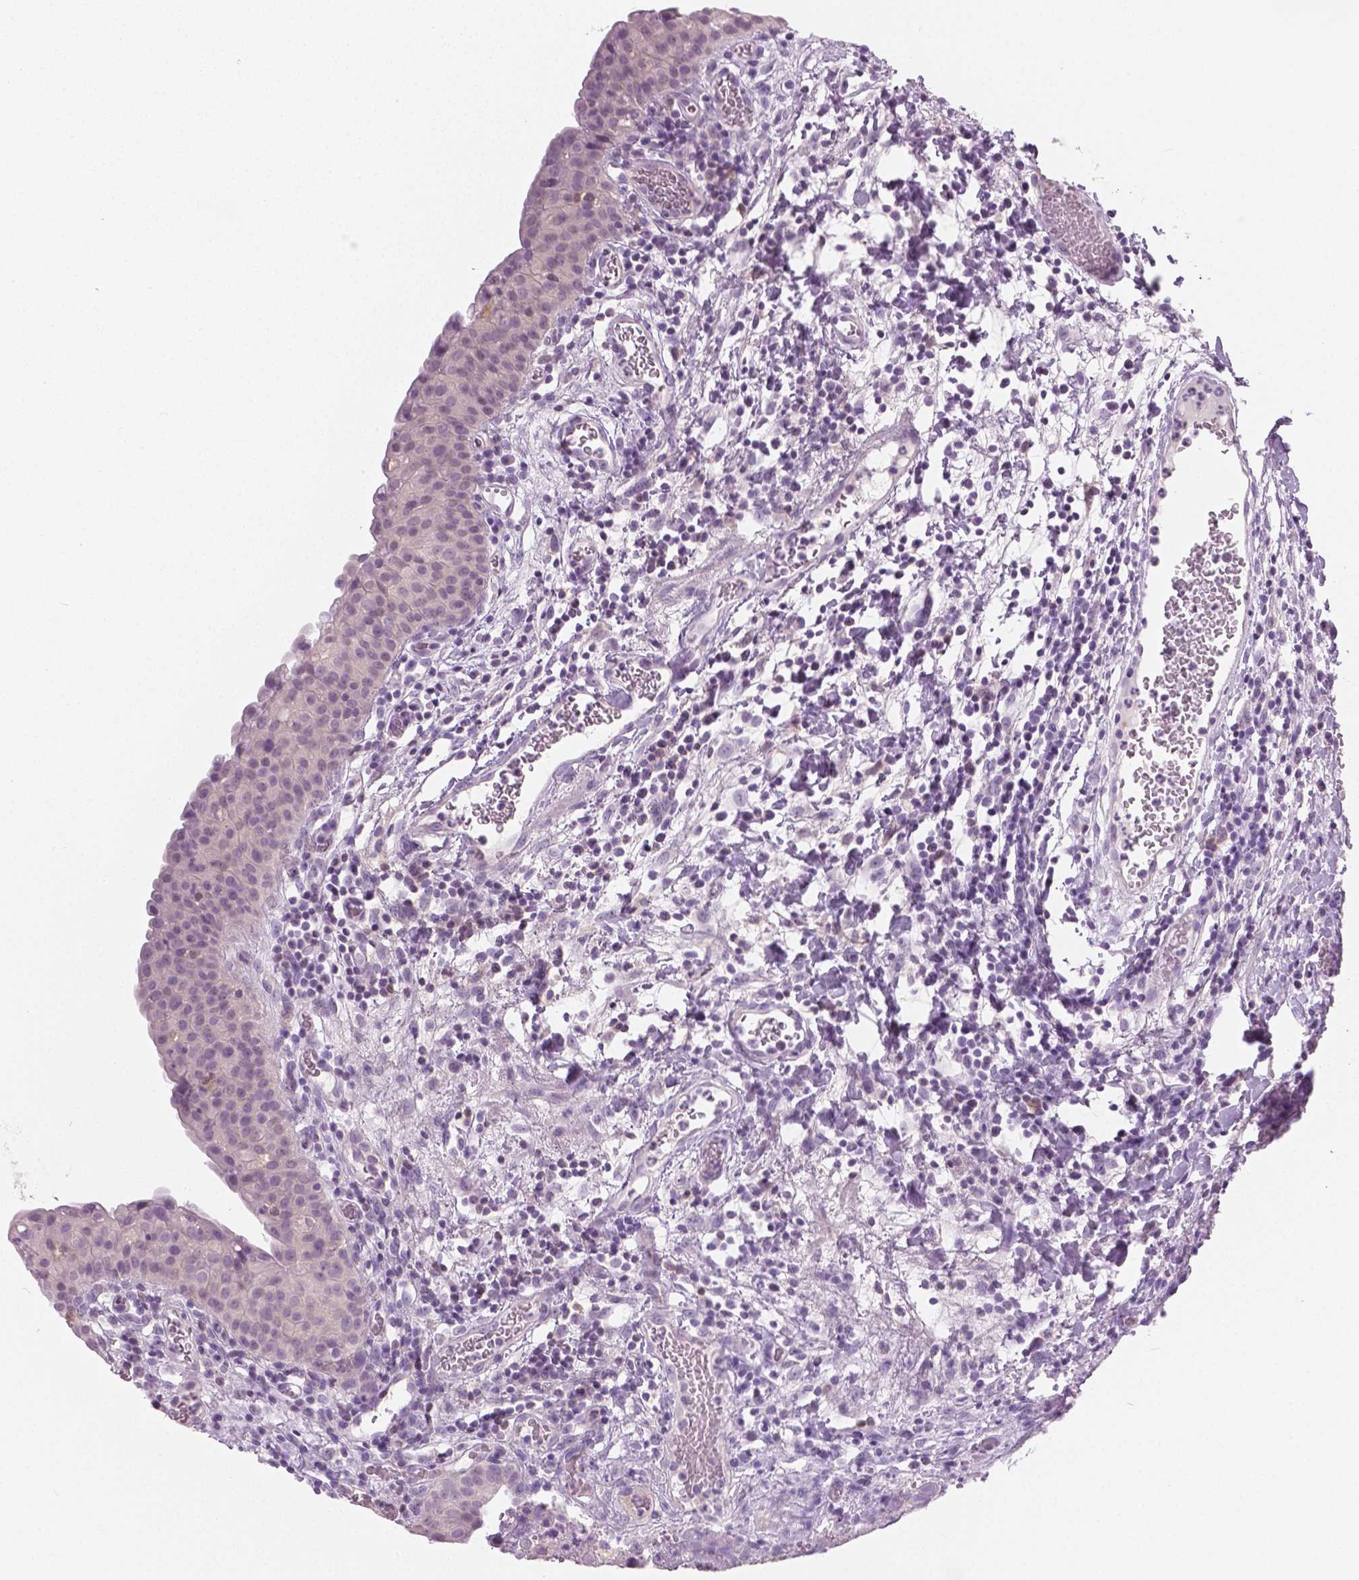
{"staining": {"intensity": "negative", "quantity": "none", "location": "none"}, "tissue": "urinary bladder", "cell_type": "Urothelial cells", "image_type": "normal", "snomed": [{"axis": "morphology", "description": "Normal tissue, NOS"}, {"axis": "morphology", "description": "Inflammation, NOS"}, {"axis": "topography", "description": "Urinary bladder"}], "caption": "Immunohistochemical staining of unremarkable human urinary bladder displays no significant staining in urothelial cells.", "gene": "GALM", "patient": {"sex": "male", "age": 57}}